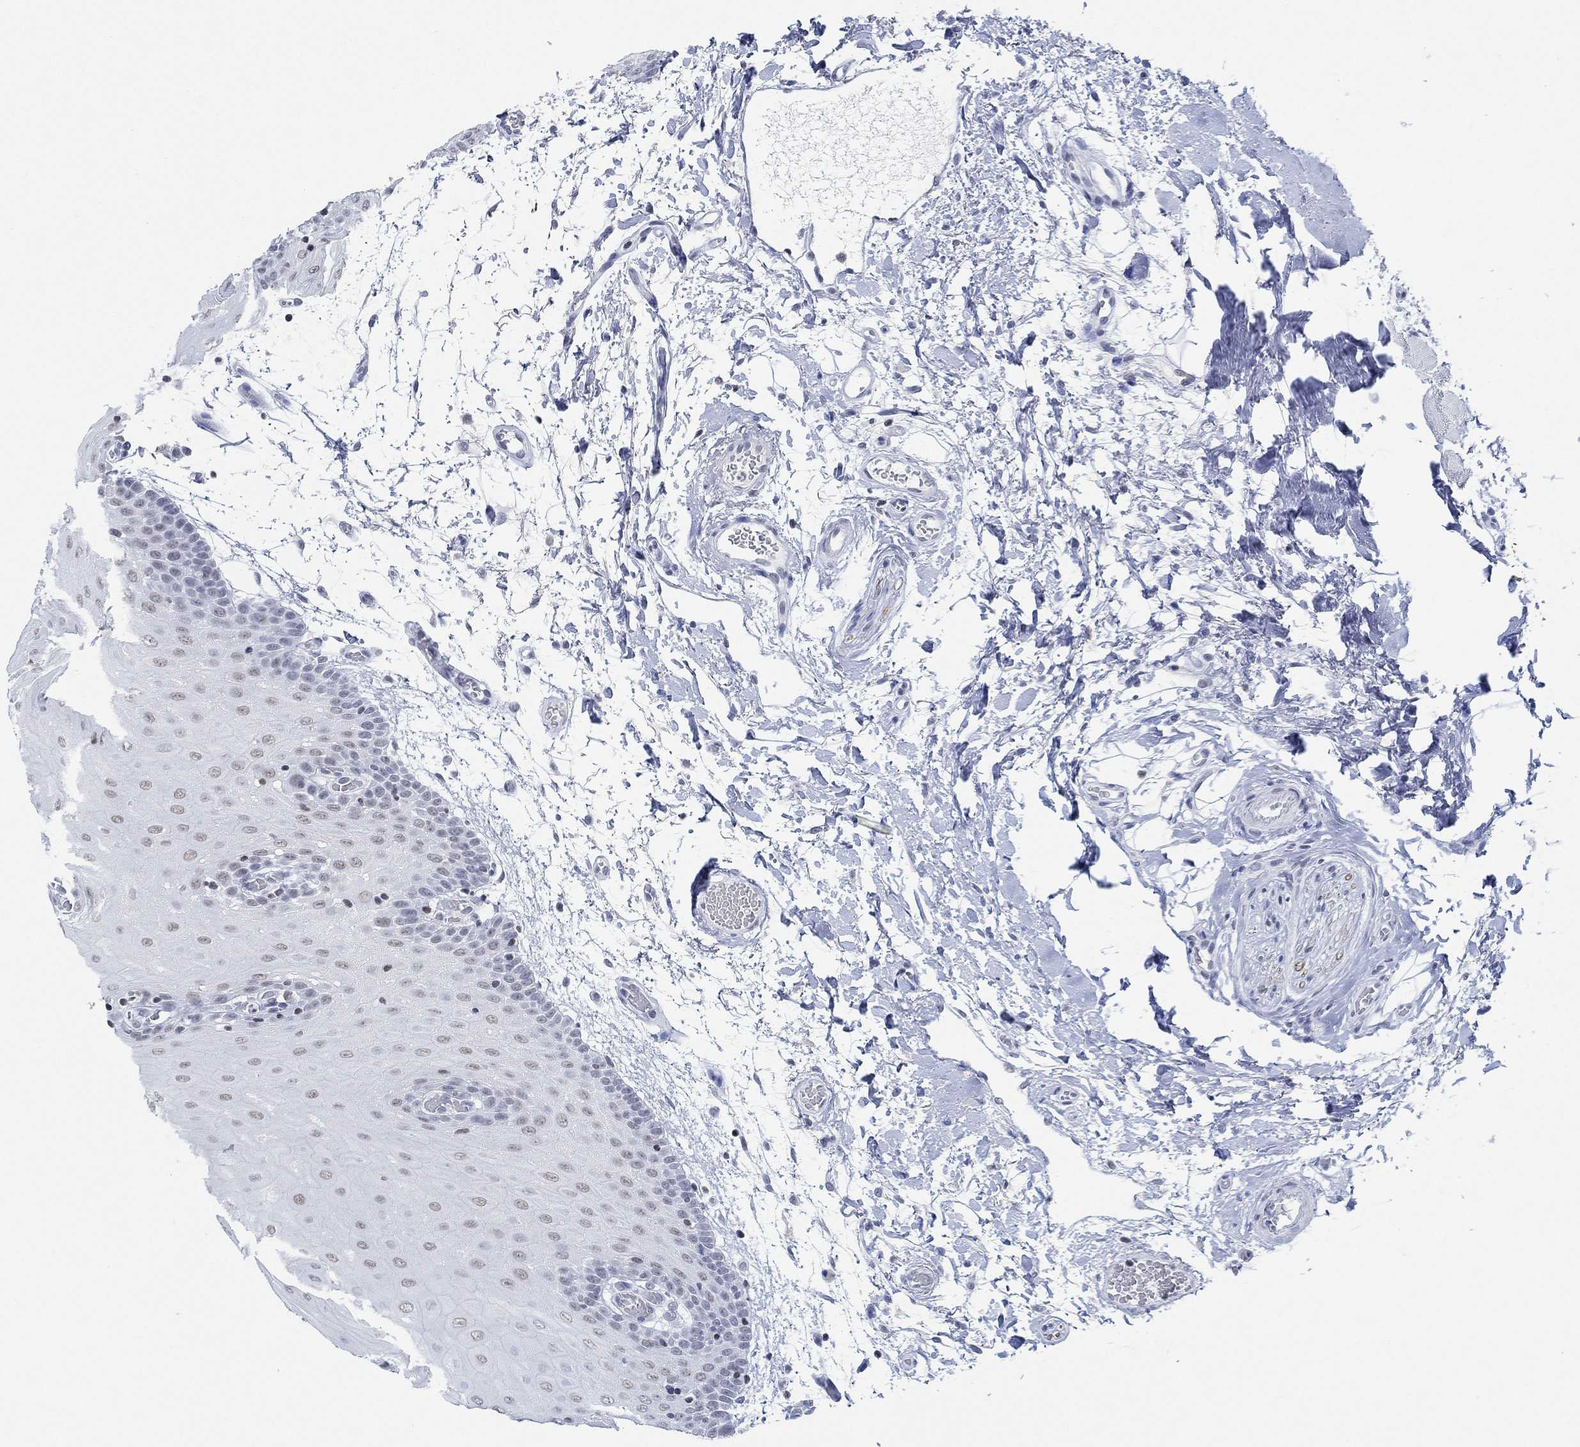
{"staining": {"intensity": "weak", "quantity": "<25%", "location": "nuclear"}, "tissue": "oral mucosa", "cell_type": "Squamous epithelial cells", "image_type": "normal", "snomed": [{"axis": "morphology", "description": "Normal tissue, NOS"}, {"axis": "morphology", "description": "Squamous cell carcinoma, NOS"}, {"axis": "topography", "description": "Oral tissue"}, {"axis": "topography", "description": "Head-Neck"}], "caption": "The photomicrograph reveals no significant positivity in squamous epithelial cells of oral mucosa.", "gene": "PPP1R17", "patient": {"sex": "female", "age": 75}}